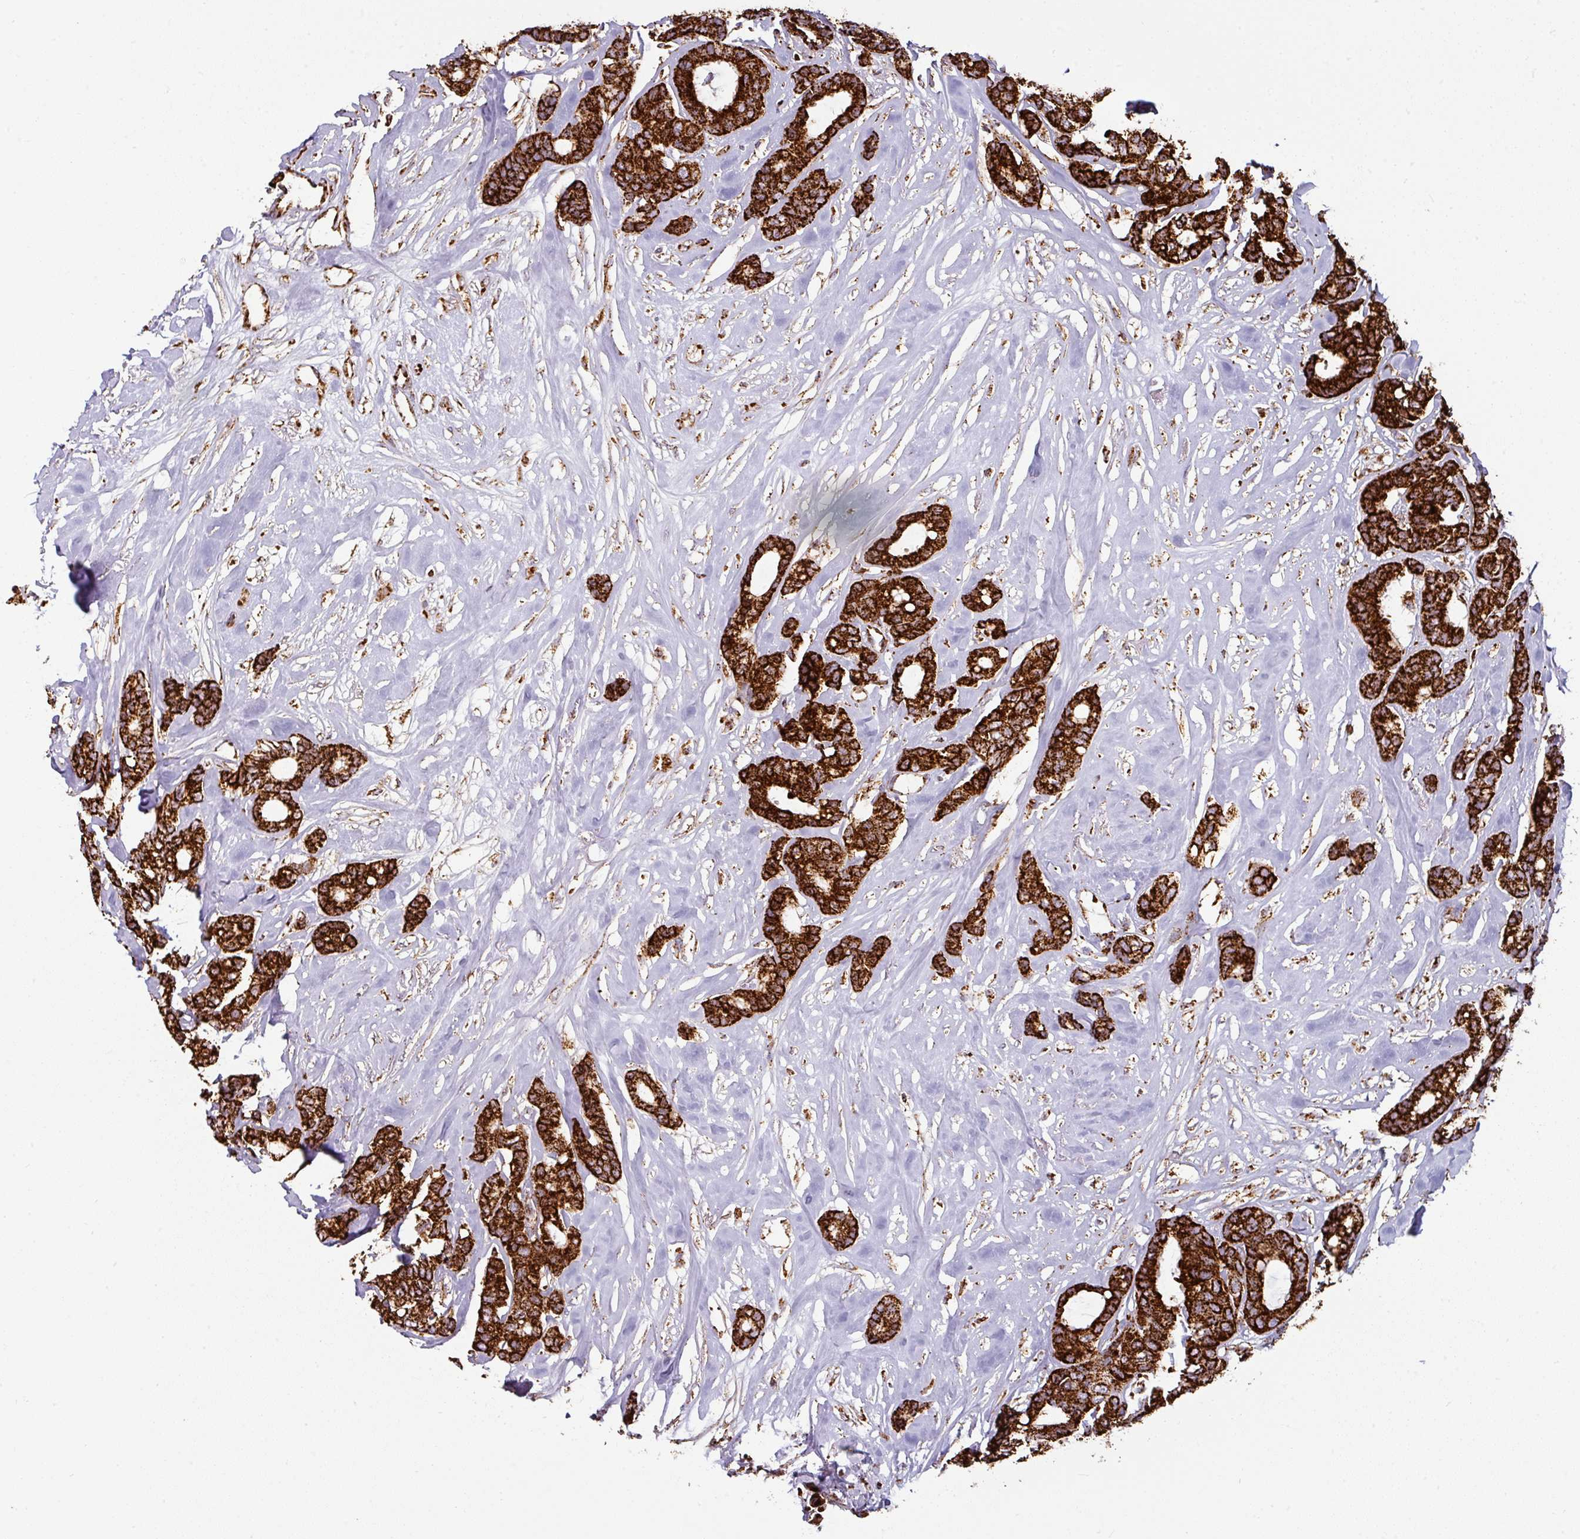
{"staining": {"intensity": "strong", "quantity": ">75%", "location": "cytoplasmic/membranous"}, "tissue": "breast cancer", "cell_type": "Tumor cells", "image_type": "cancer", "snomed": [{"axis": "morphology", "description": "Duct carcinoma"}, {"axis": "topography", "description": "Breast"}], "caption": "Immunohistochemistry (IHC) micrograph of neoplastic tissue: human breast cancer stained using immunohistochemistry (IHC) exhibits high levels of strong protein expression localized specifically in the cytoplasmic/membranous of tumor cells, appearing as a cytoplasmic/membranous brown color.", "gene": "TRAP1", "patient": {"sex": "female", "age": 87}}